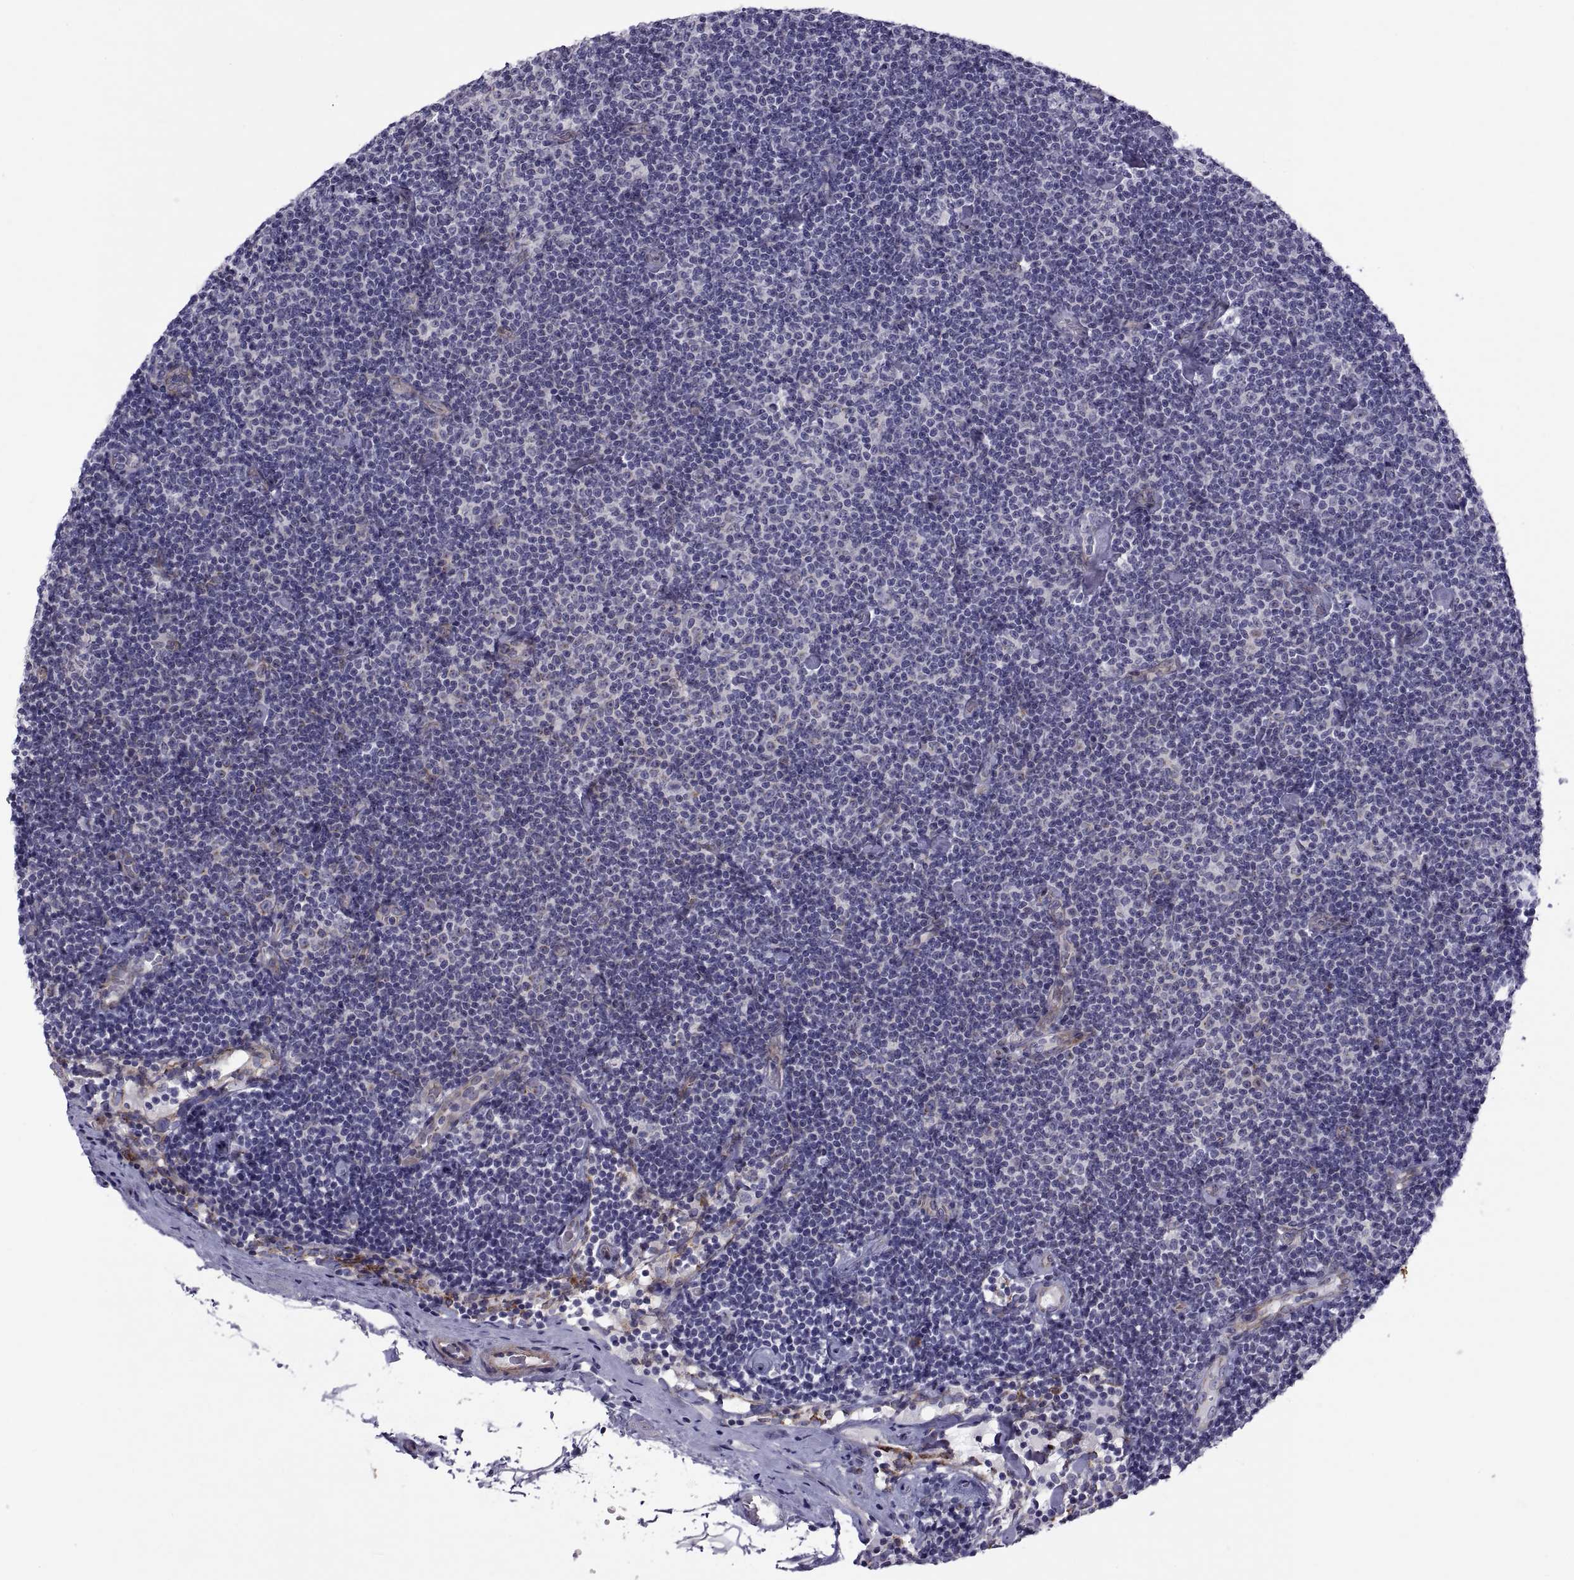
{"staining": {"intensity": "negative", "quantity": "none", "location": "none"}, "tissue": "lymphoma", "cell_type": "Tumor cells", "image_type": "cancer", "snomed": [{"axis": "morphology", "description": "Malignant lymphoma, non-Hodgkin's type, Low grade"}, {"axis": "topography", "description": "Lymph node"}], "caption": "Immunohistochemistry of lymphoma shows no expression in tumor cells.", "gene": "TMEM158", "patient": {"sex": "male", "age": 81}}